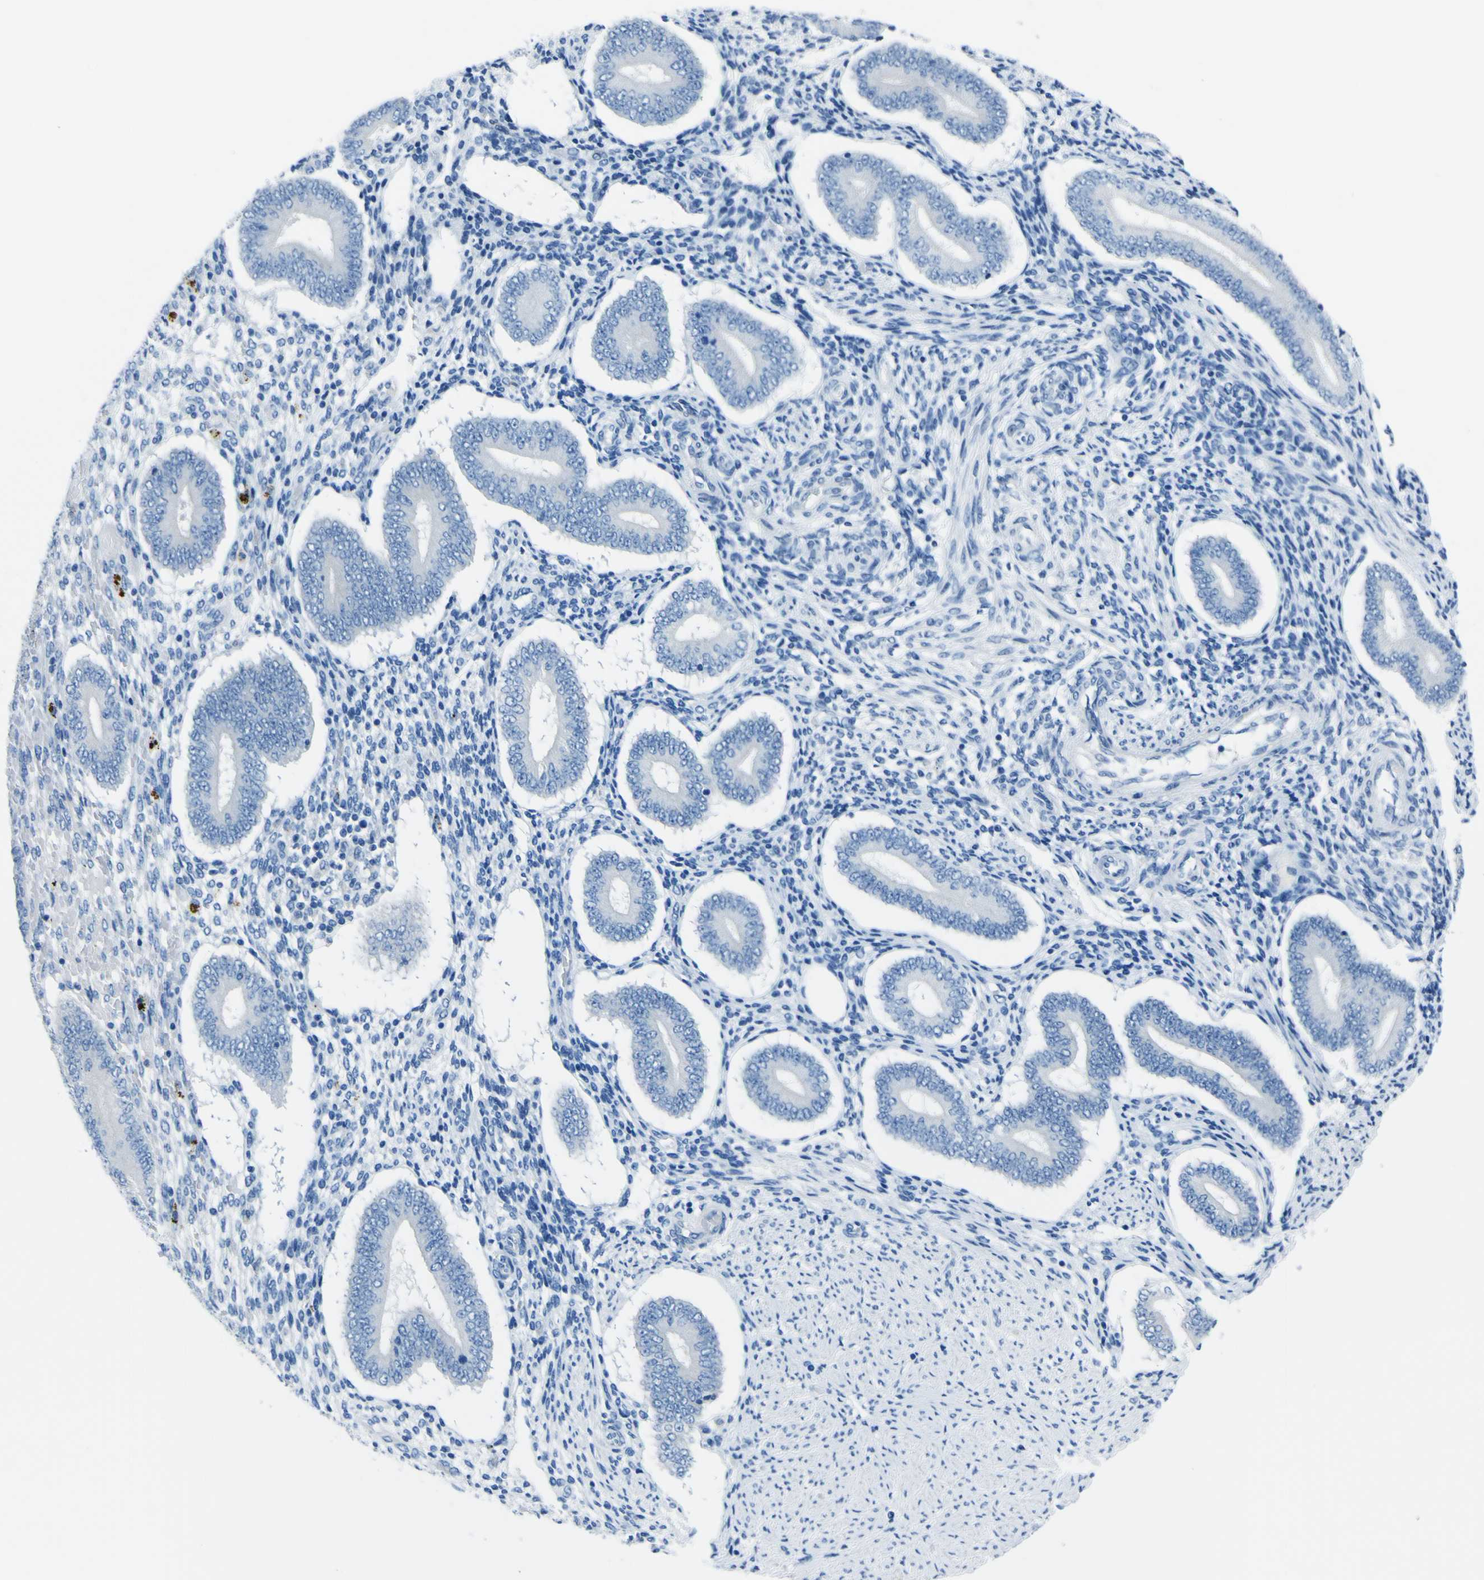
{"staining": {"intensity": "negative", "quantity": "none", "location": "none"}, "tissue": "endometrium", "cell_type": "Cells in endometrial stroma", "image_type": "normal", "snomed": [{"axis": "morphology", "description": "Normal tissue, NOS"}, {"axis": "topography", "description": "Endometrium"}], "caption": "Immunohistochemistry of benign endometrium reveals no positivity in cells in endometrial stroma.", "gene": "ACSL1", "patient": {"sex": "female", "age": 42}}